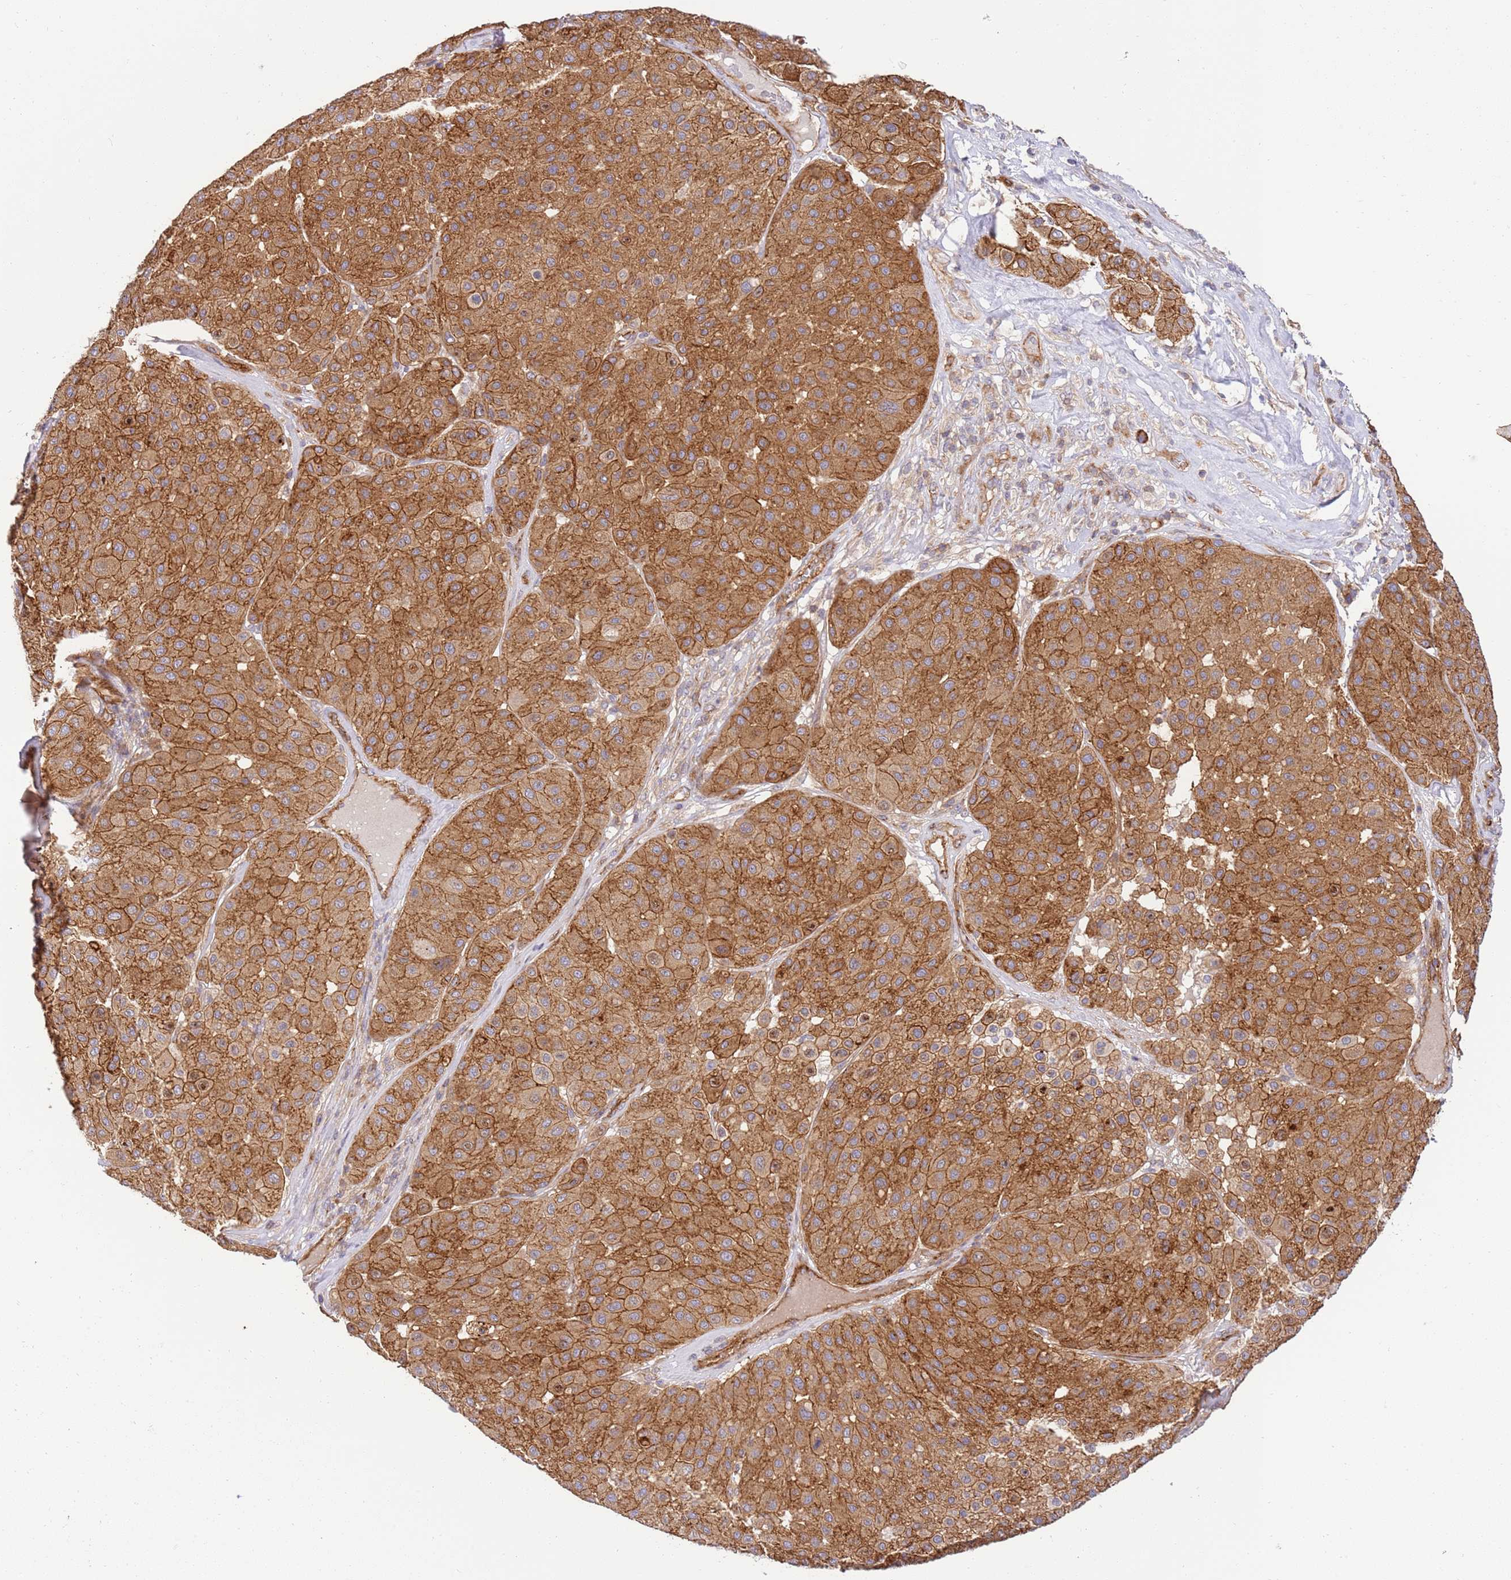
{"staining": {"intensity": "strong", "quantity": ">75%", "location": "cytoplasmic/membranous"}, "tissue": "melanoma", "cell_type": "Tumor cells", "image_type": "cancer", "snomed": [{"axis": "morphology", "description": "Malignant melanoma, Metastatic site"}, {"axis": "topography", "description": "Smooth muscle"}], "caption": "An image showing strong cytoplasmic/membranous expression in approximately >75% of tumor cells in malignant melanoma (metastatic site), as visualized by brown immunohistochemical staining.", "gene": "EFCAB8", "patient": {"sex": "male", "age": 41}}